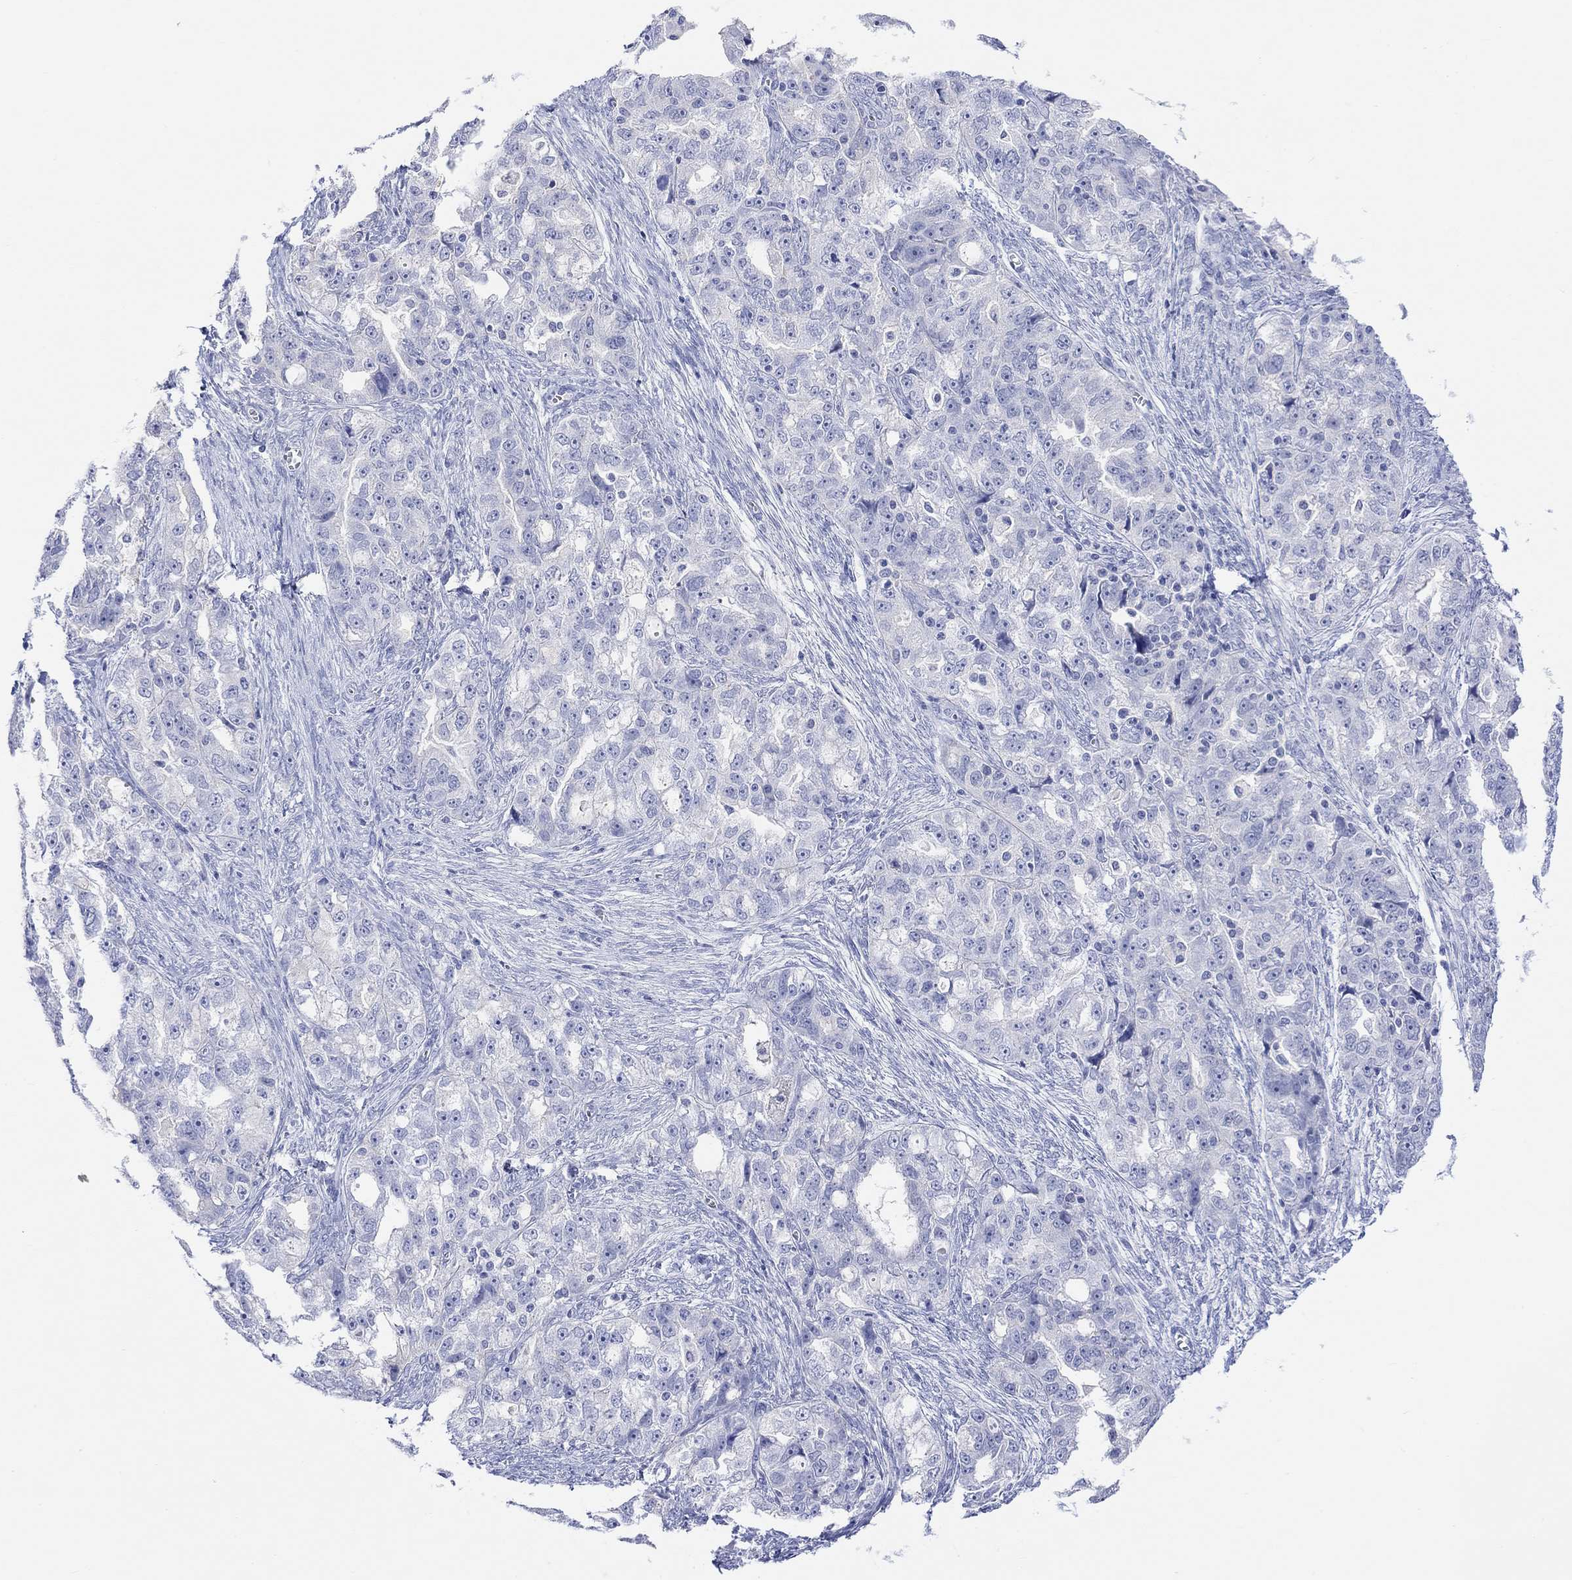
{"staining": {"intensity": "negative", "quantity": "none", "location": "none"}, "tissue": "ovarian cancer", "cell_type": "Tumor cells", "image_type": "cancer", "snomed": [{"axis": "morphology", "description": "Cystadenocarcinoma, serous, NOS"}, {"axis": "topography", "description": "Ovary"}], "caption": "There is no significant positivity in tumor cells of ovarian cancer.", "gene": "TYR", "patient": {"sex": "female", "age": 51}}